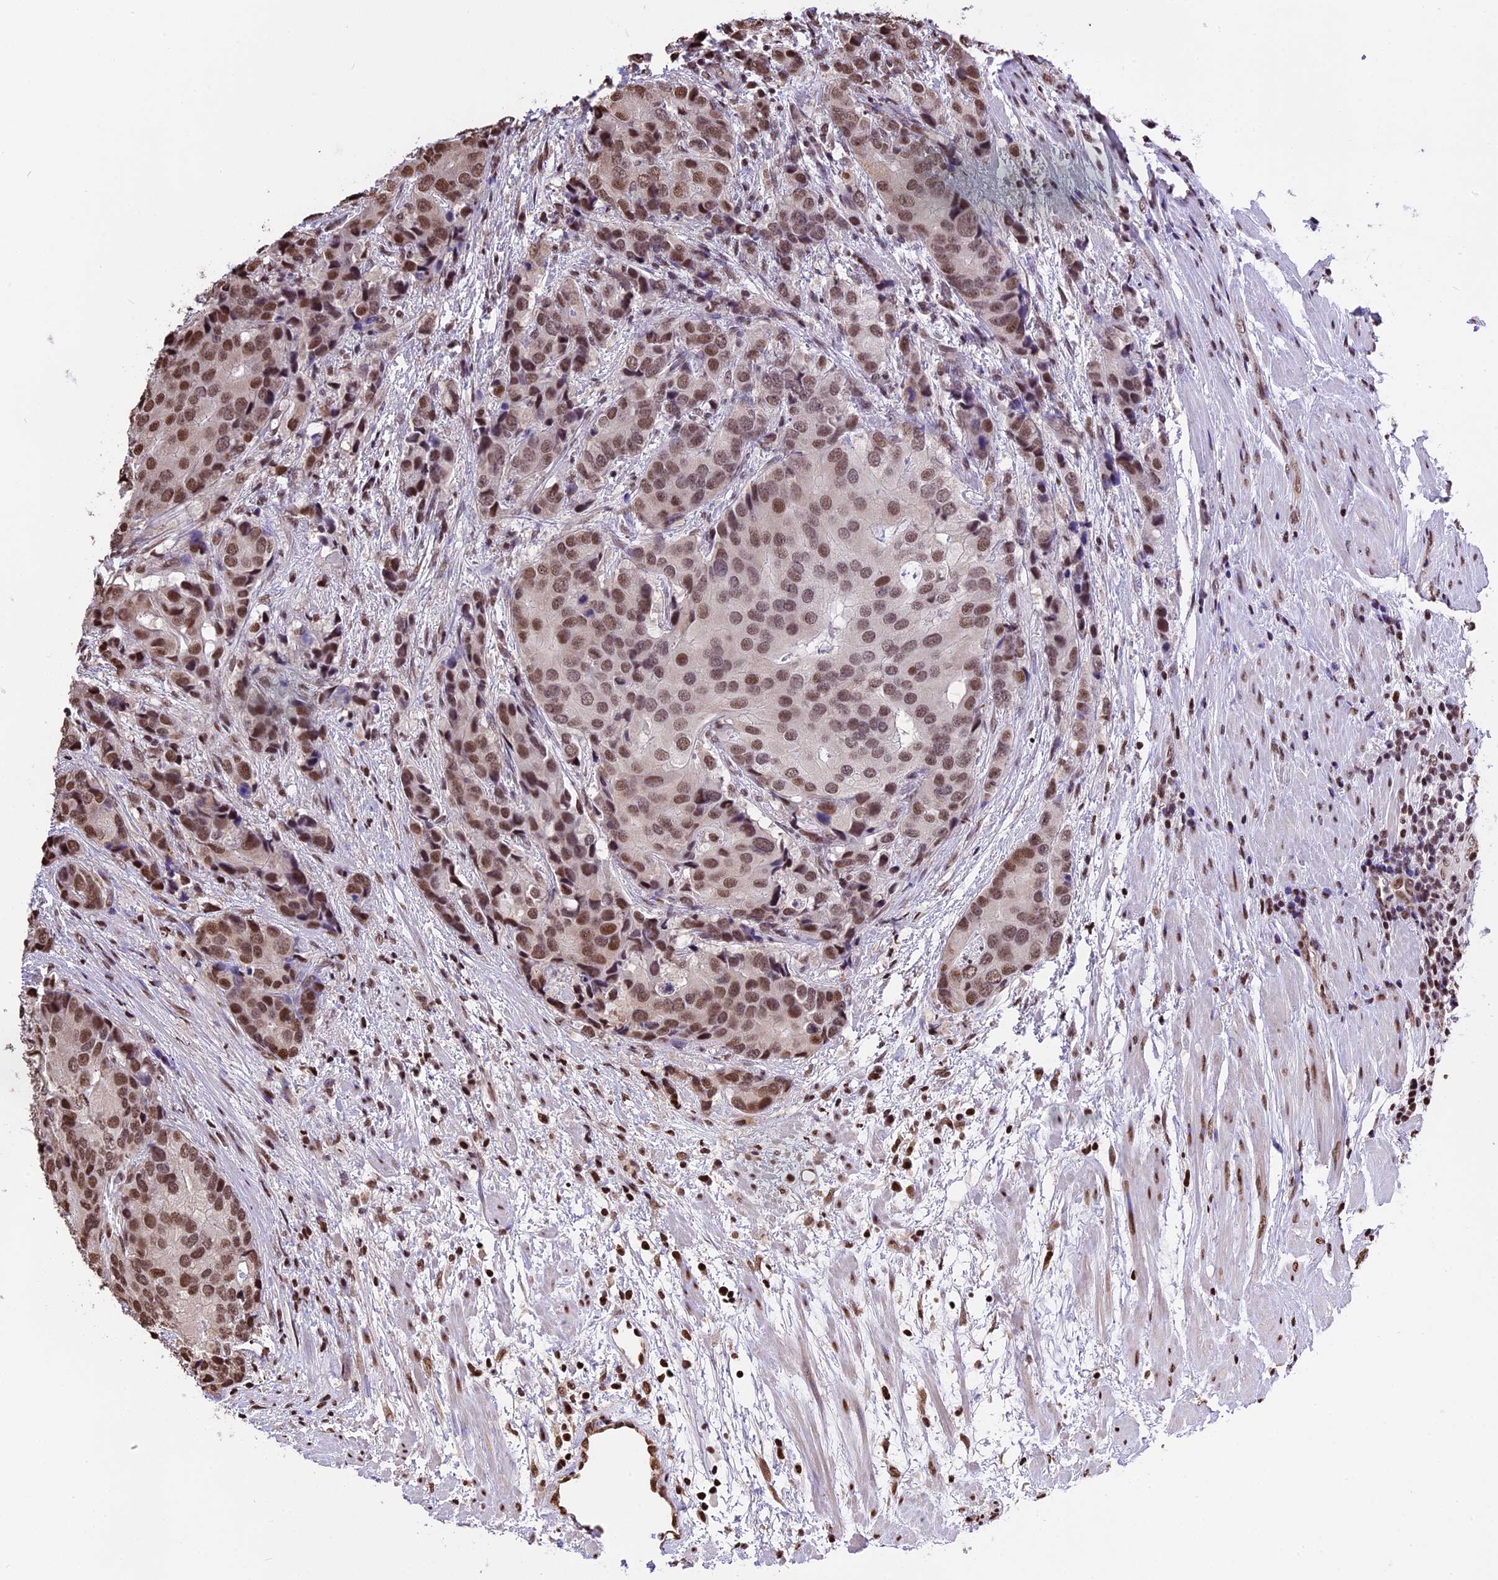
{"staining": {"intensity": "moderate", "quantity": ">75%", "location": "nuclear"}, "tissue": "prostate cancer", "cell_type": "Tumor cells", "image_type": "cancer", "snomed": [{"axis": "morphology", "description": "Adenocarcinoma, High grade"}, {"axis": "topography", "description": "Prostate"}], "caption": "Immunohistochemistry (IHC) of prostate cancer (adenocarcinoma (high-grade)) displays medium levels of moderate nuclear positivity in about >75% of tumor cells.", "gene": "POLR3E", "patient": {"sex": "male", "age": 62}}